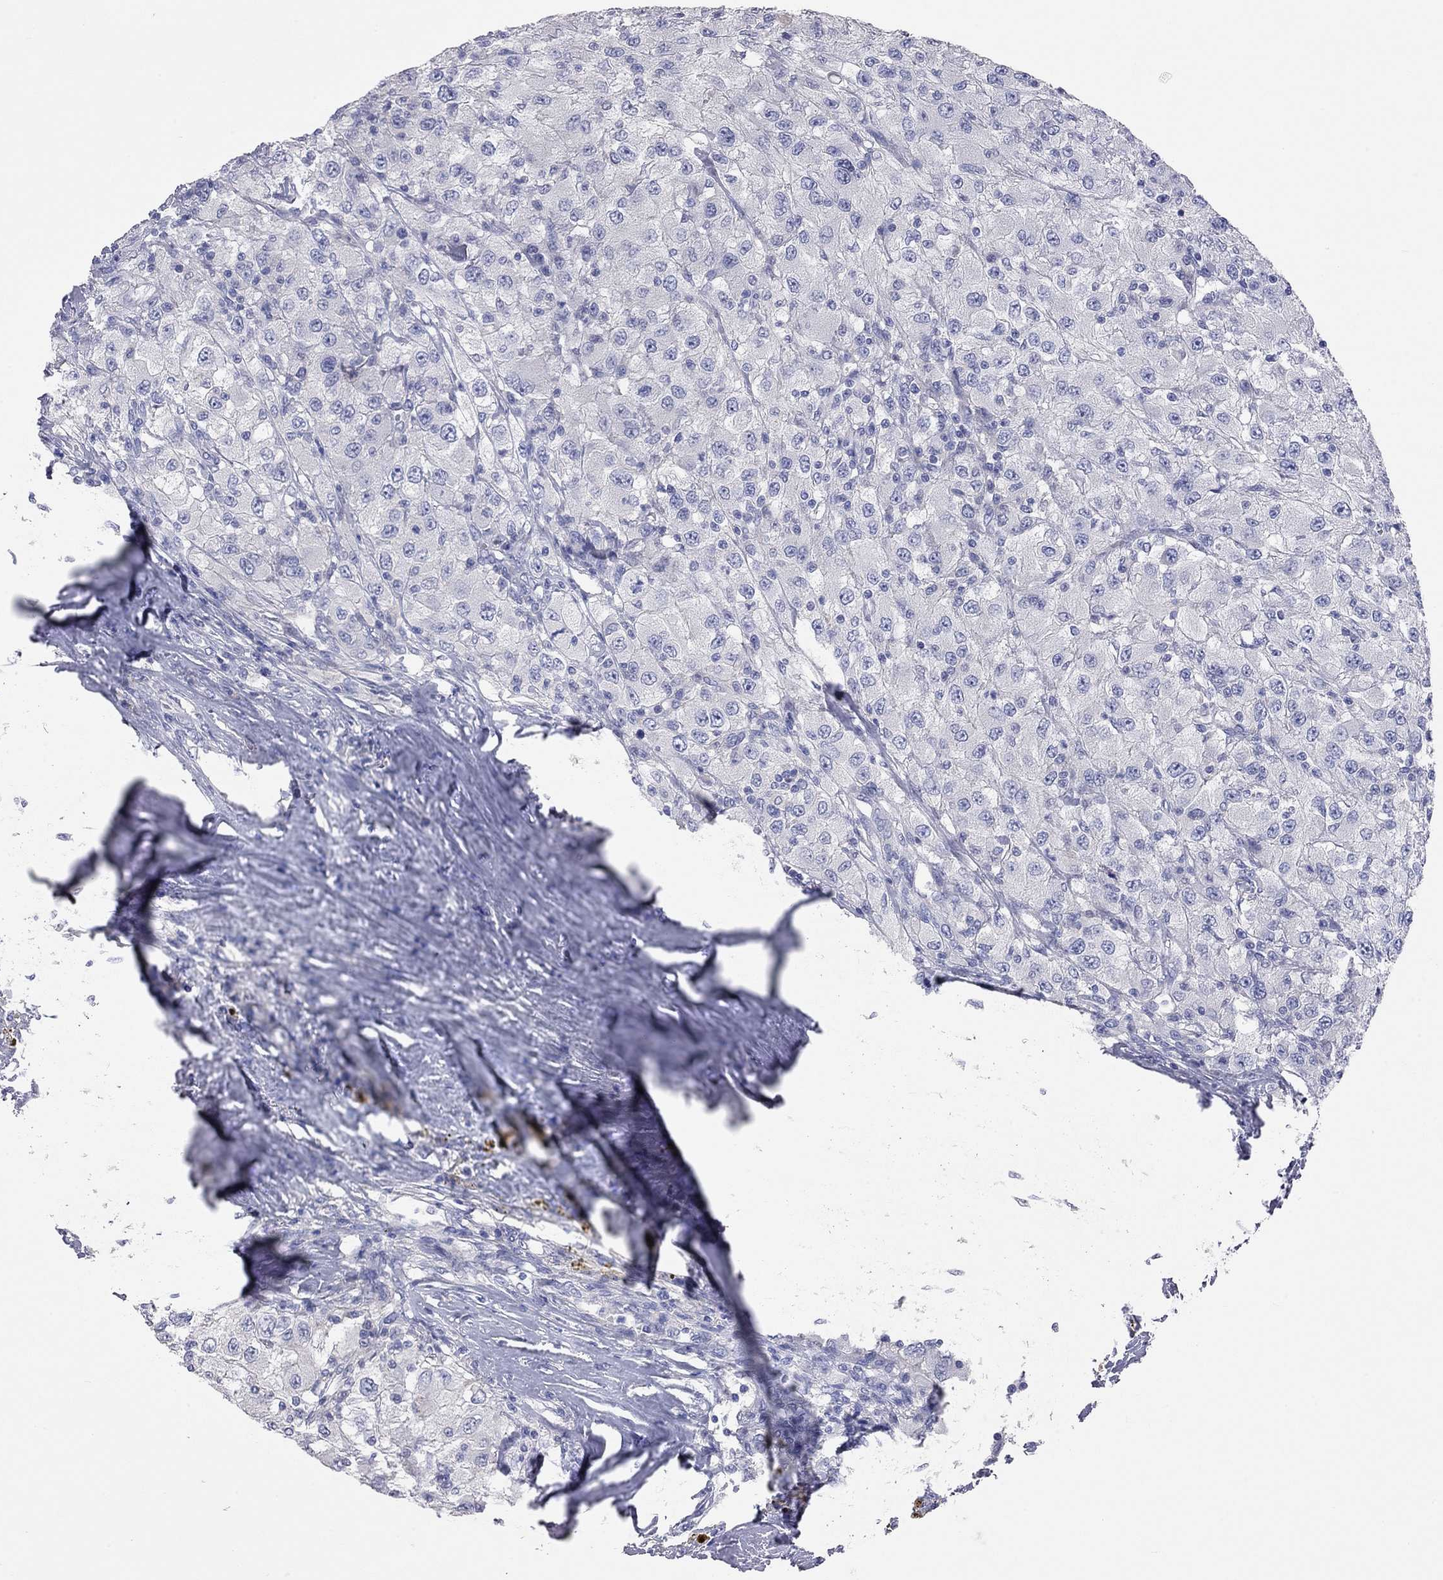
{"staining": {"intensity": "negative", "quantity": "none", "location": "none"}, "tissue": "renal cancer", "cell_type": "Tumor cells", "image_type": "cancer", "snomed": [{"axis": "morphology", "description": "Adenocarcinoma, NOS"}, {"axis": "topography", "description": "Kidney"}], "caption": "The micrograph demonstrates no staining of tumor cells in renal adenocarcinoma. (Stains: DAB IHC with hematoxylin counter stain, Microscopy: brightfield microscopy at high magnification).", "gene": "KCNB1", "patient": {"sex": "female", "age": 67}}